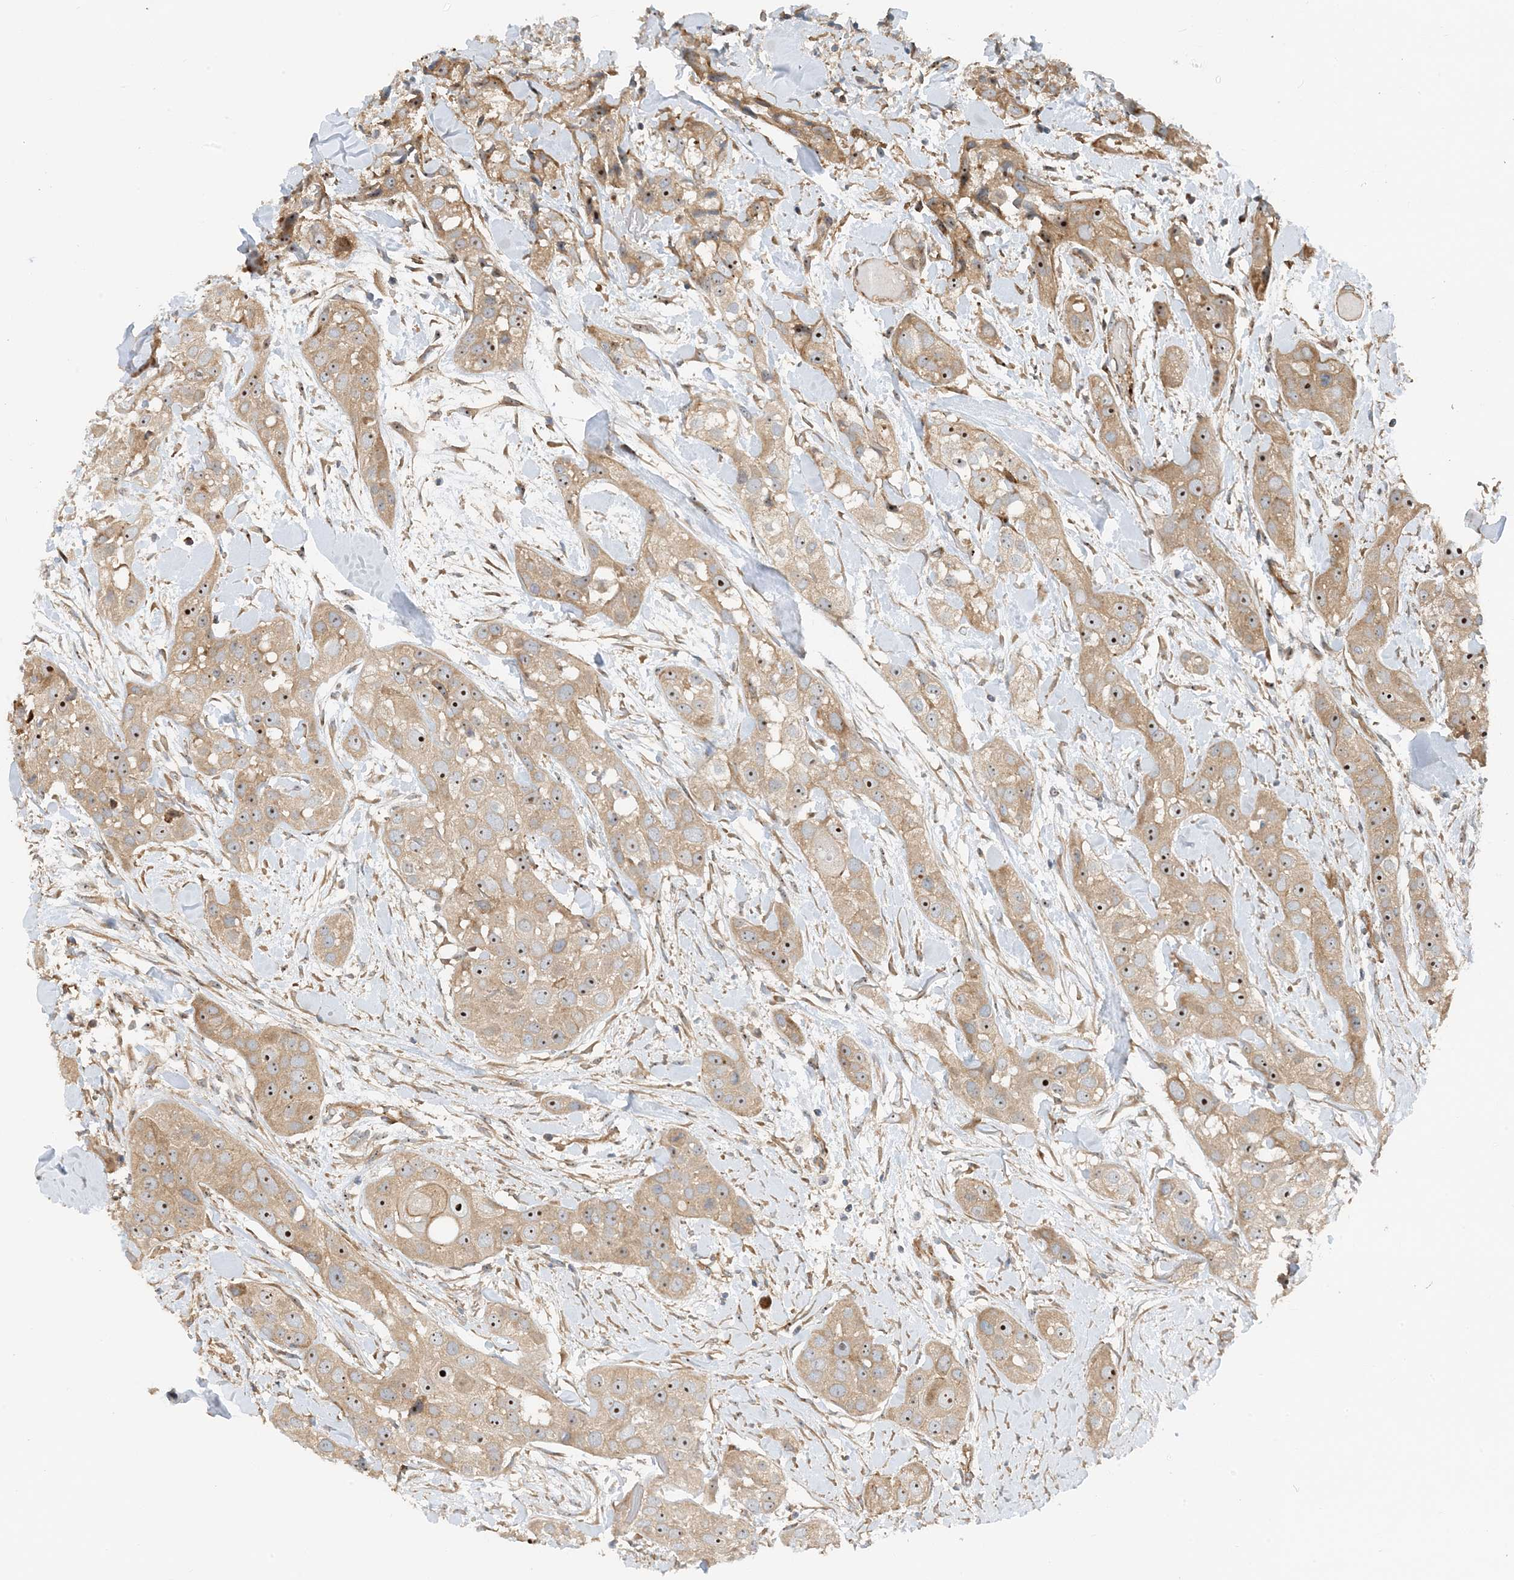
{"staining": {"intensity": "moderate", "quantity": "25%-75%", "location": "cytoplasmic/membranous,nuclear"}, "tissue": "head and neck cancer", "cell_type": "Tumor cells", "image_type": "cancer", "snomed": [{"axis": "morphology", "description": "Normal tissue, NOS"}, {"axis": "morphology", "description": "Squamous cell carcinoma, NOS"}, {"axis": "topography", "description": "Skeletal muscle"}, {"axis": "topography", "description": "Head-Neck"}], "caption": "This histopathology image shows immunohistochemistry (IHC) staining of human head and neck cancer, with medium moderate cytoplasmic/membranous and nuclear staining in approximately 25%-75% of tumor cells.", "gene": "MYL5", "patient": {"sex": "male", "age": 51}}